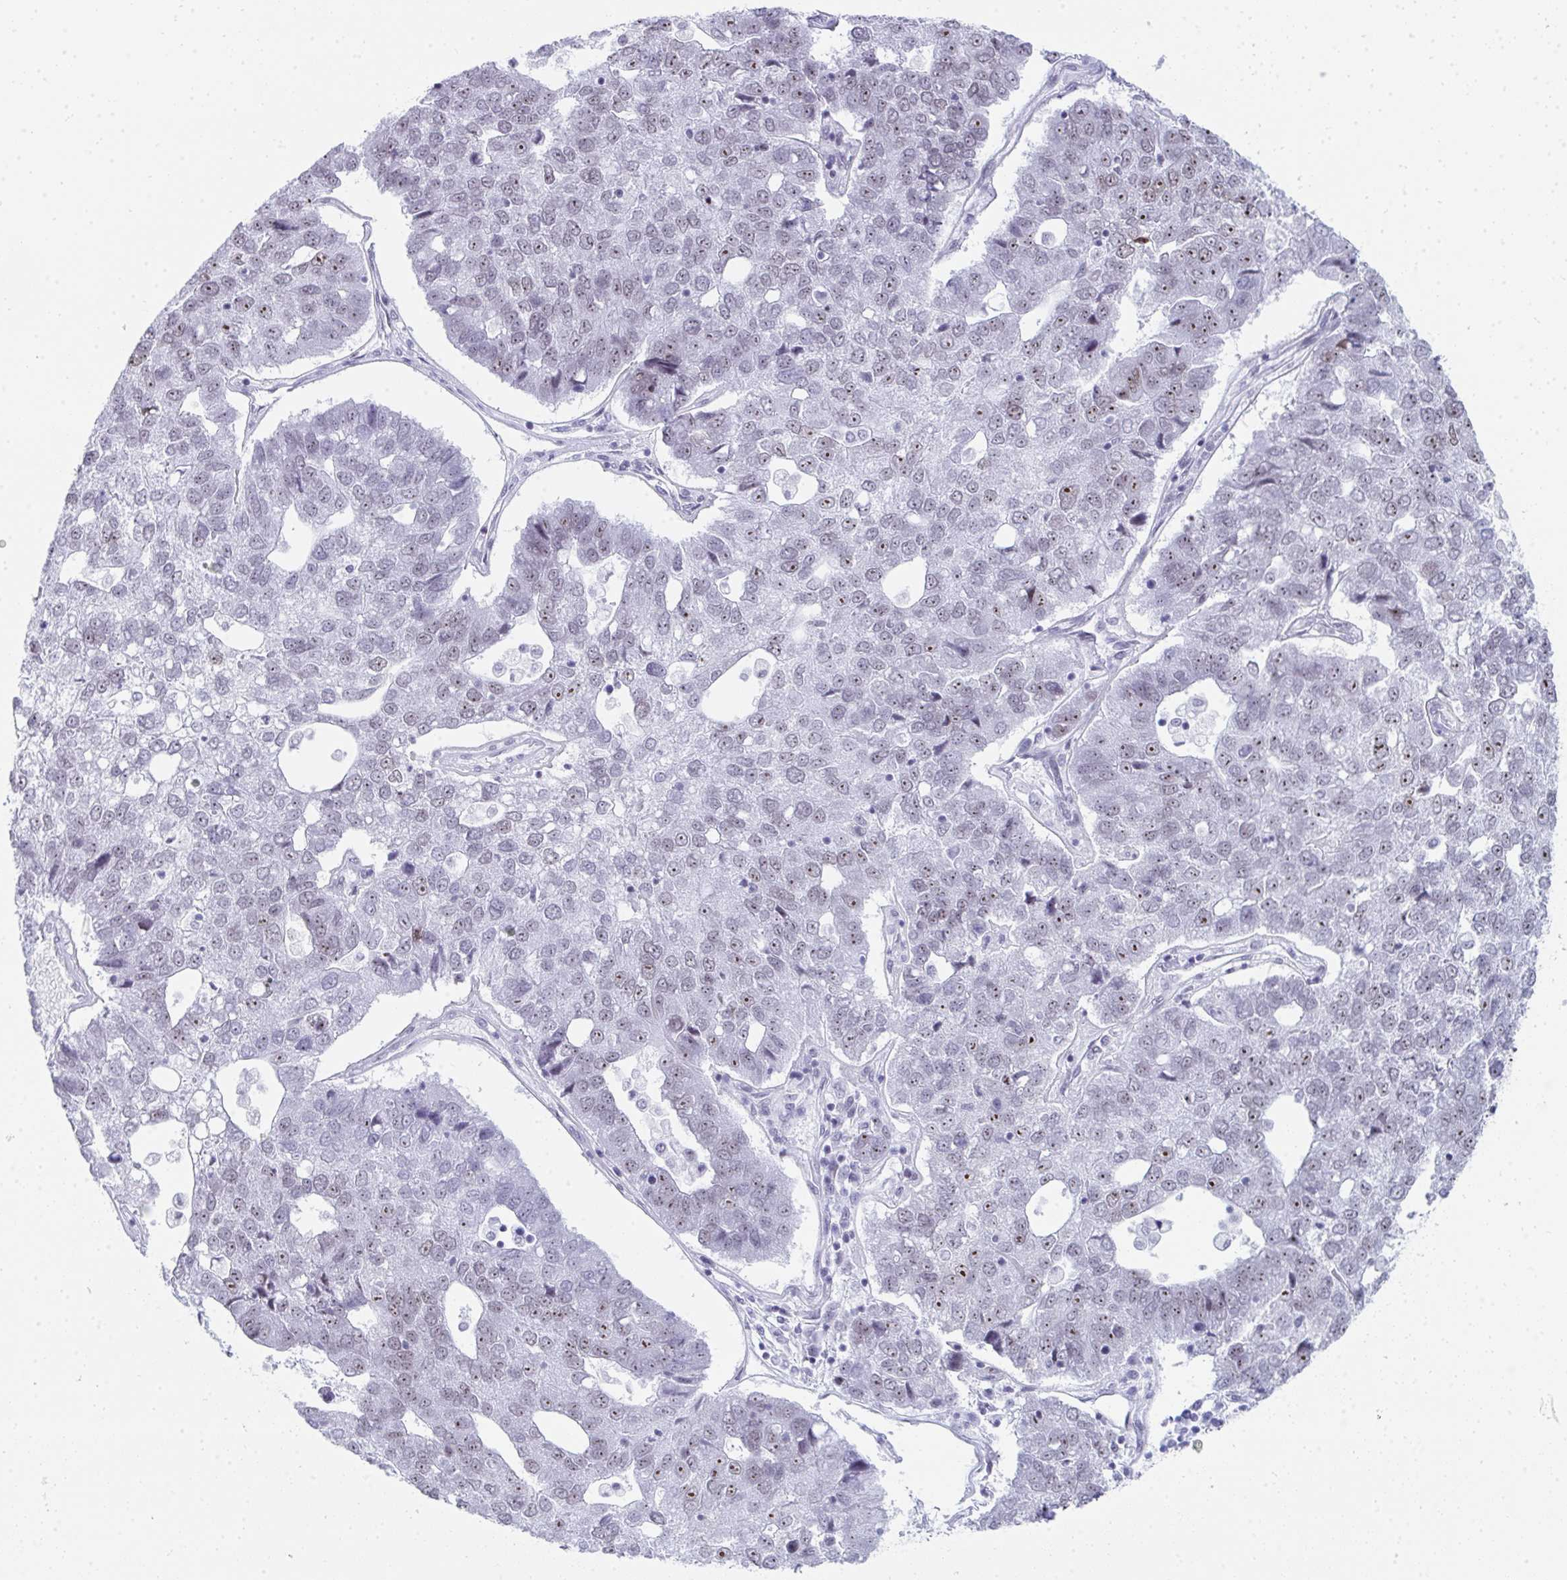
{"staining": {"intensity": "weak", "quantity": "25%-75%", "location": "nuclear"}, "tissue": "pancreatic cancer", "cell_type": "Tumor cells", "image_type": "cancer", "snomed": [{"axis": "morphology", "description": "Adenocarcinoma, NOS"}, {"axis": "topography", "description": "Pancreas"}], "caption": "Pancreatic cancer stained for a protein exhibits weak nuclear positivity in tumor cells. (Stains: DAB (3,3'-diaminobenzidine) in brown, nuclei in blue, Microscopy: brightfield microscopy at high magnification).", "gene": "NOP10", "patient": {"sex": "female", "age": 61}}